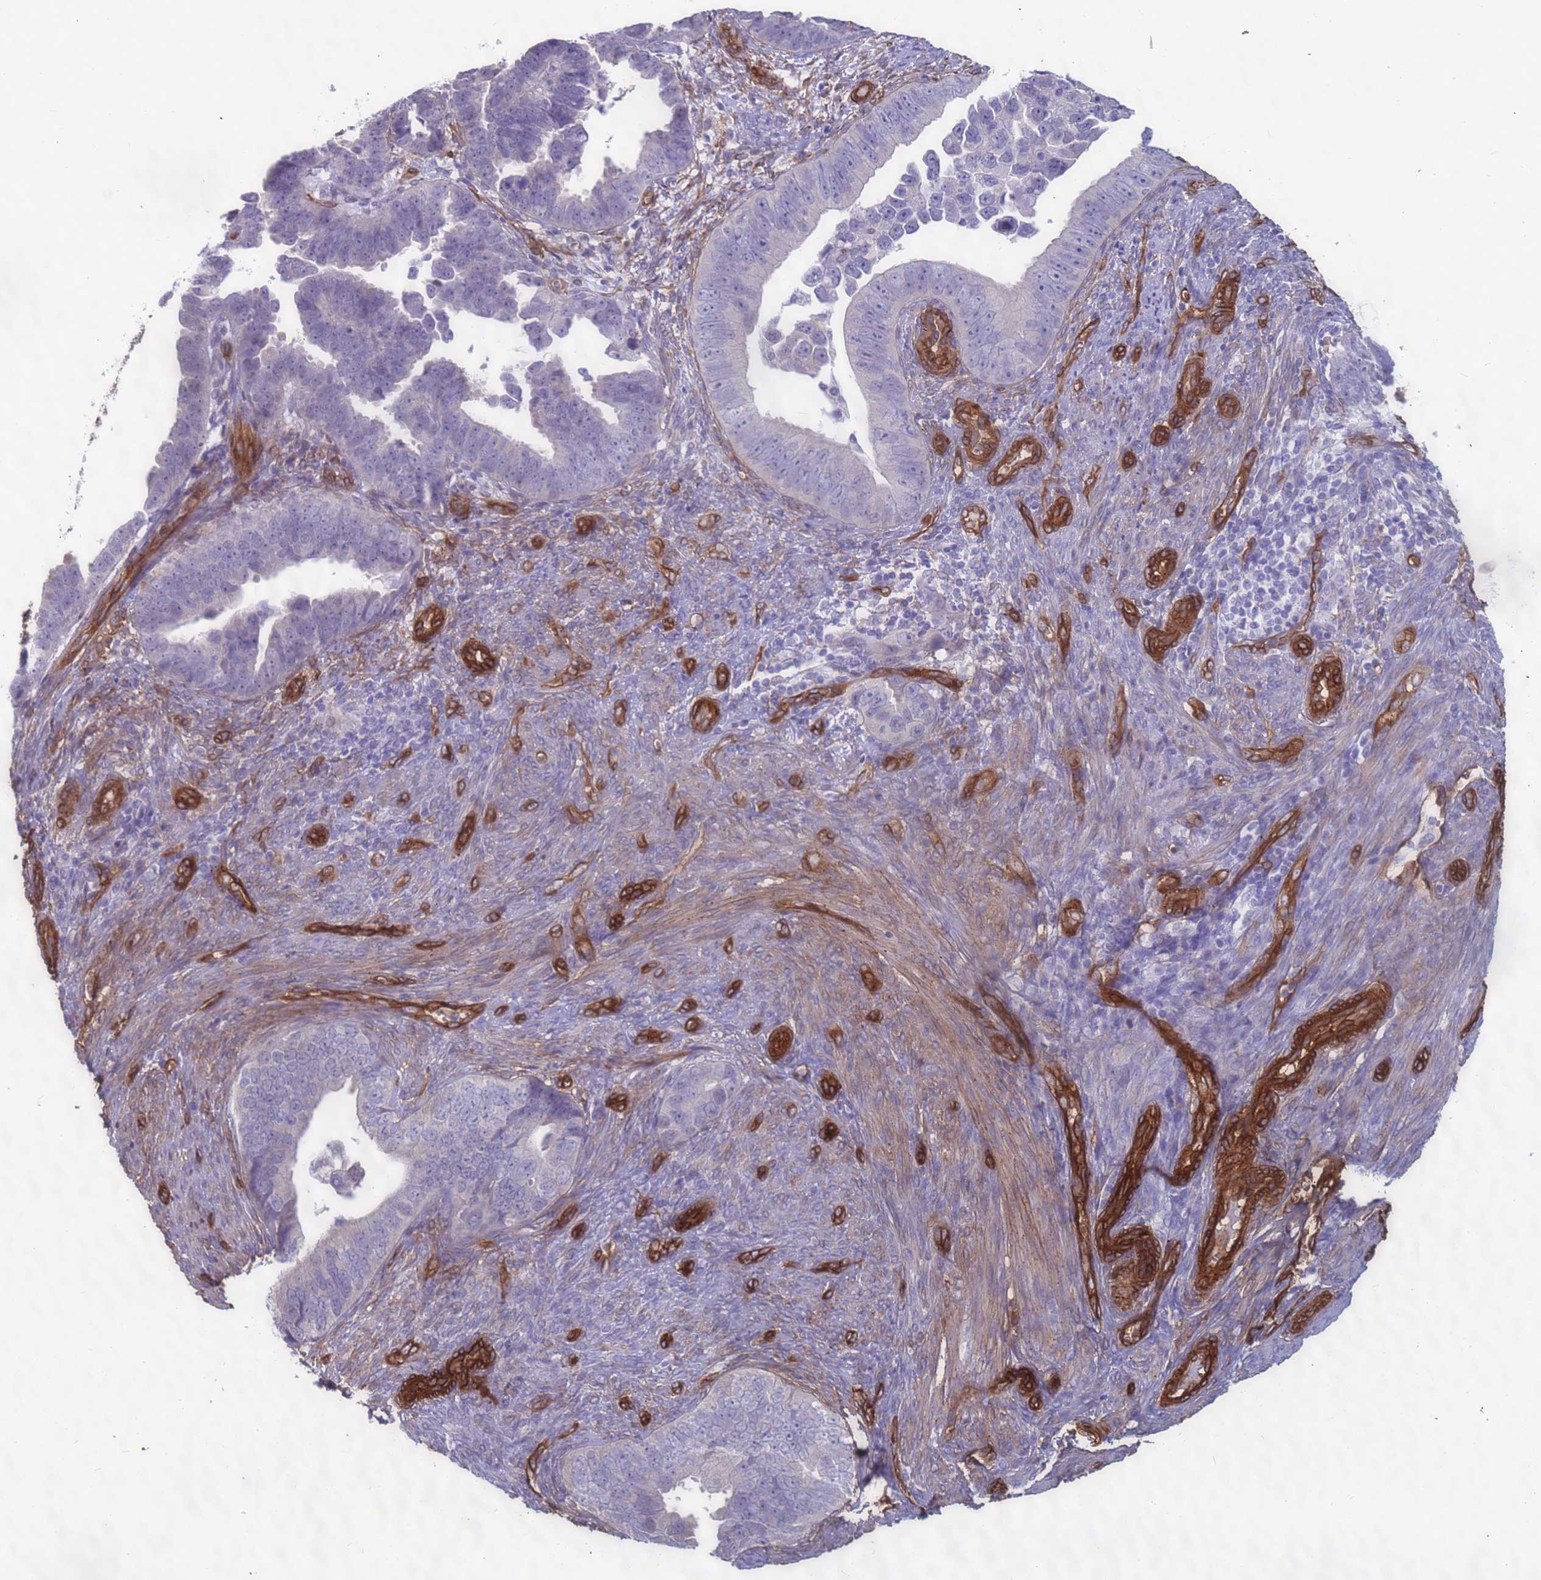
{"staining": {"intensity": "negative", "quantity": "none", "location": "none"}, "tissue": "endometrial cancer", "cell_type": "Tumor cells", "image_type": "cancer", "snomed": [{"axis": "morphology", "description": "Adenocarcinoma, NOS"}, {"axis": "topography", "description": "Endometrium"}], "caption": "Human endometrial adenocarcinoma stained for a protein using immunohistochemistry shows no expression in tumor cells.", "gene": "EHD2", "patient": {"sex": "female", "age": 75}}